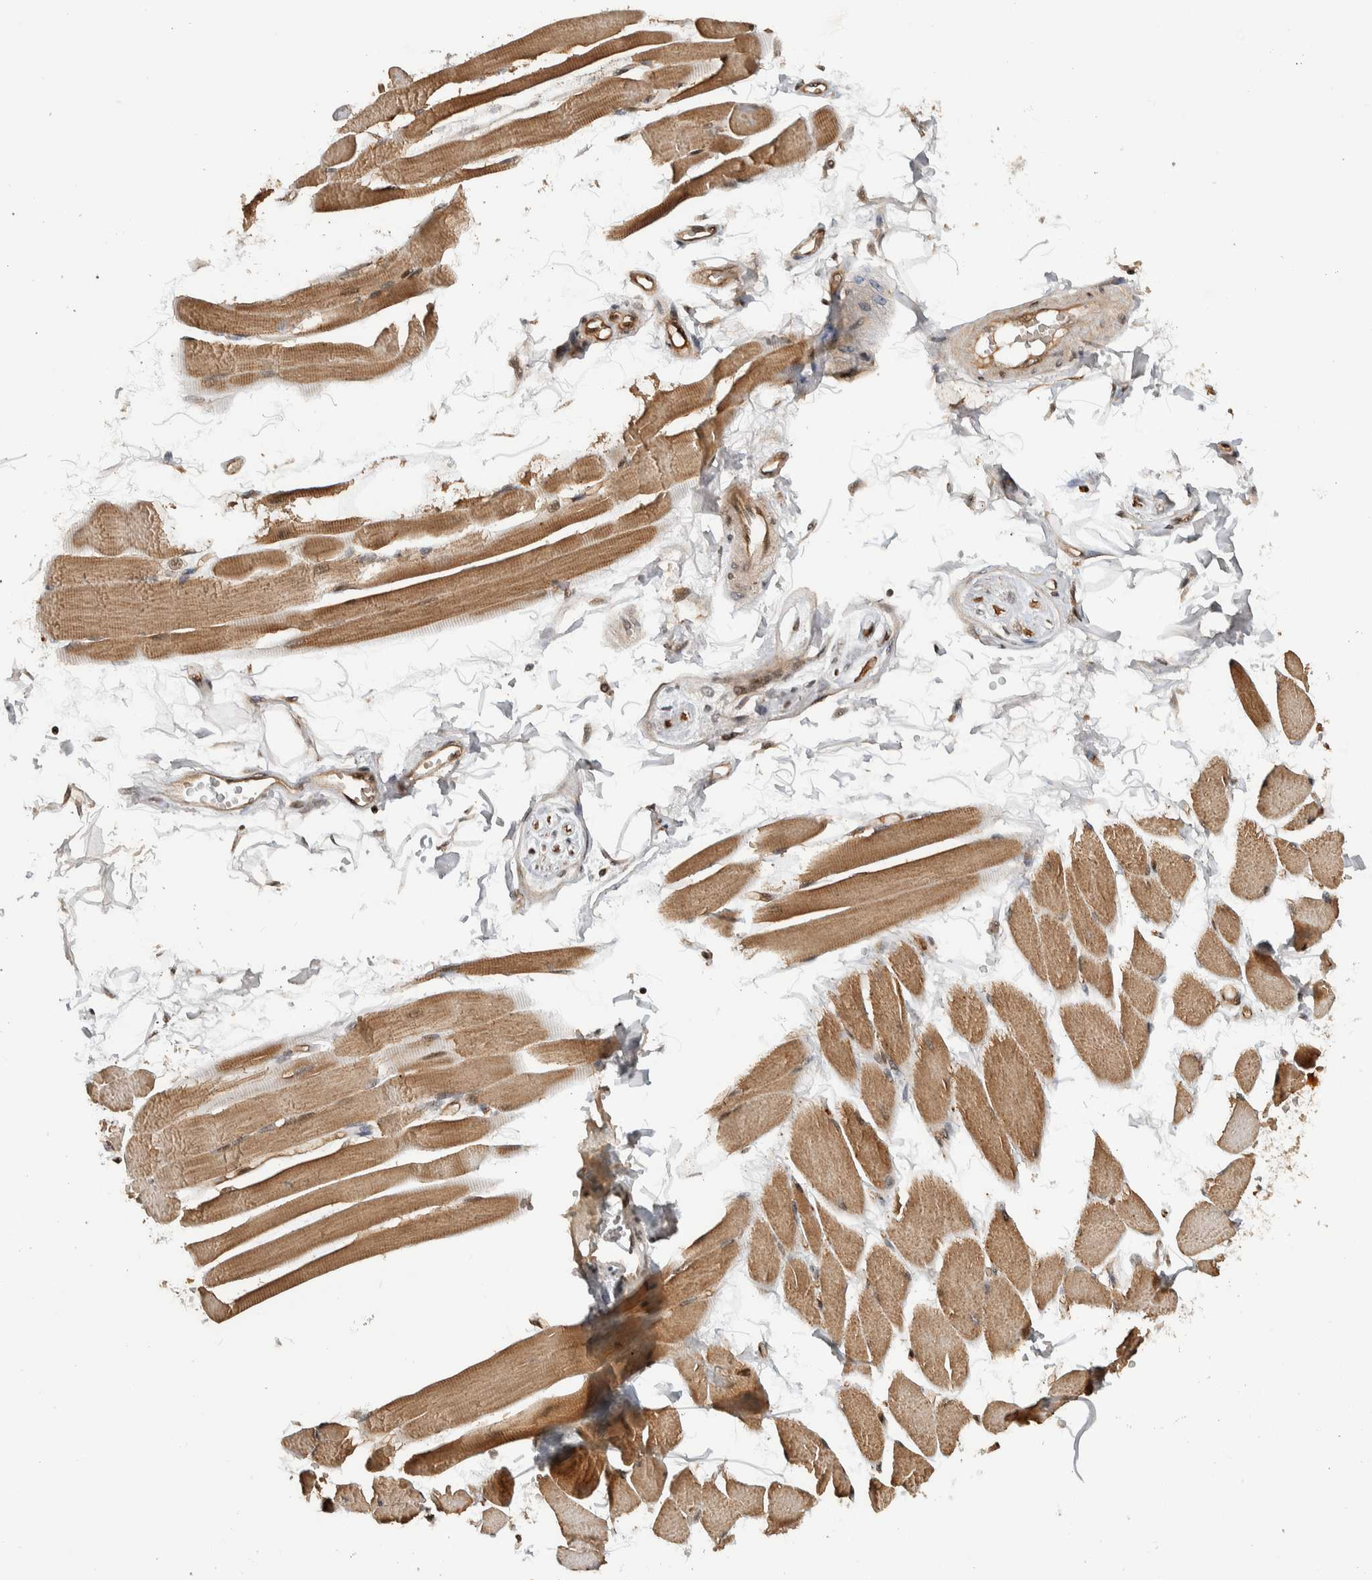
{"staining": {"intensity": "moderate", "quantity": ">75%", "location": "cytoplasmic/membranous"}, "tissue": "skeletal muscle", "cell_type": "Myocytes", "image_type": "normal", "snomed": [{"axis": "morphology", "description": "Normal tissue, NOS"}, {"axis": "topography", "description": "Skeletal muscle"}, {"axis": "topography", "description": "Peripheral nerve tissue"}], "caption": "Protein expression by immunohistochemistry displays moderate cytoplasmic/membranous positivity in approximately >75% of myocytes in unremarkable skeletal muscle.", "gene": "TOR1B", "patient": {"sex": "female", "age": 84}}